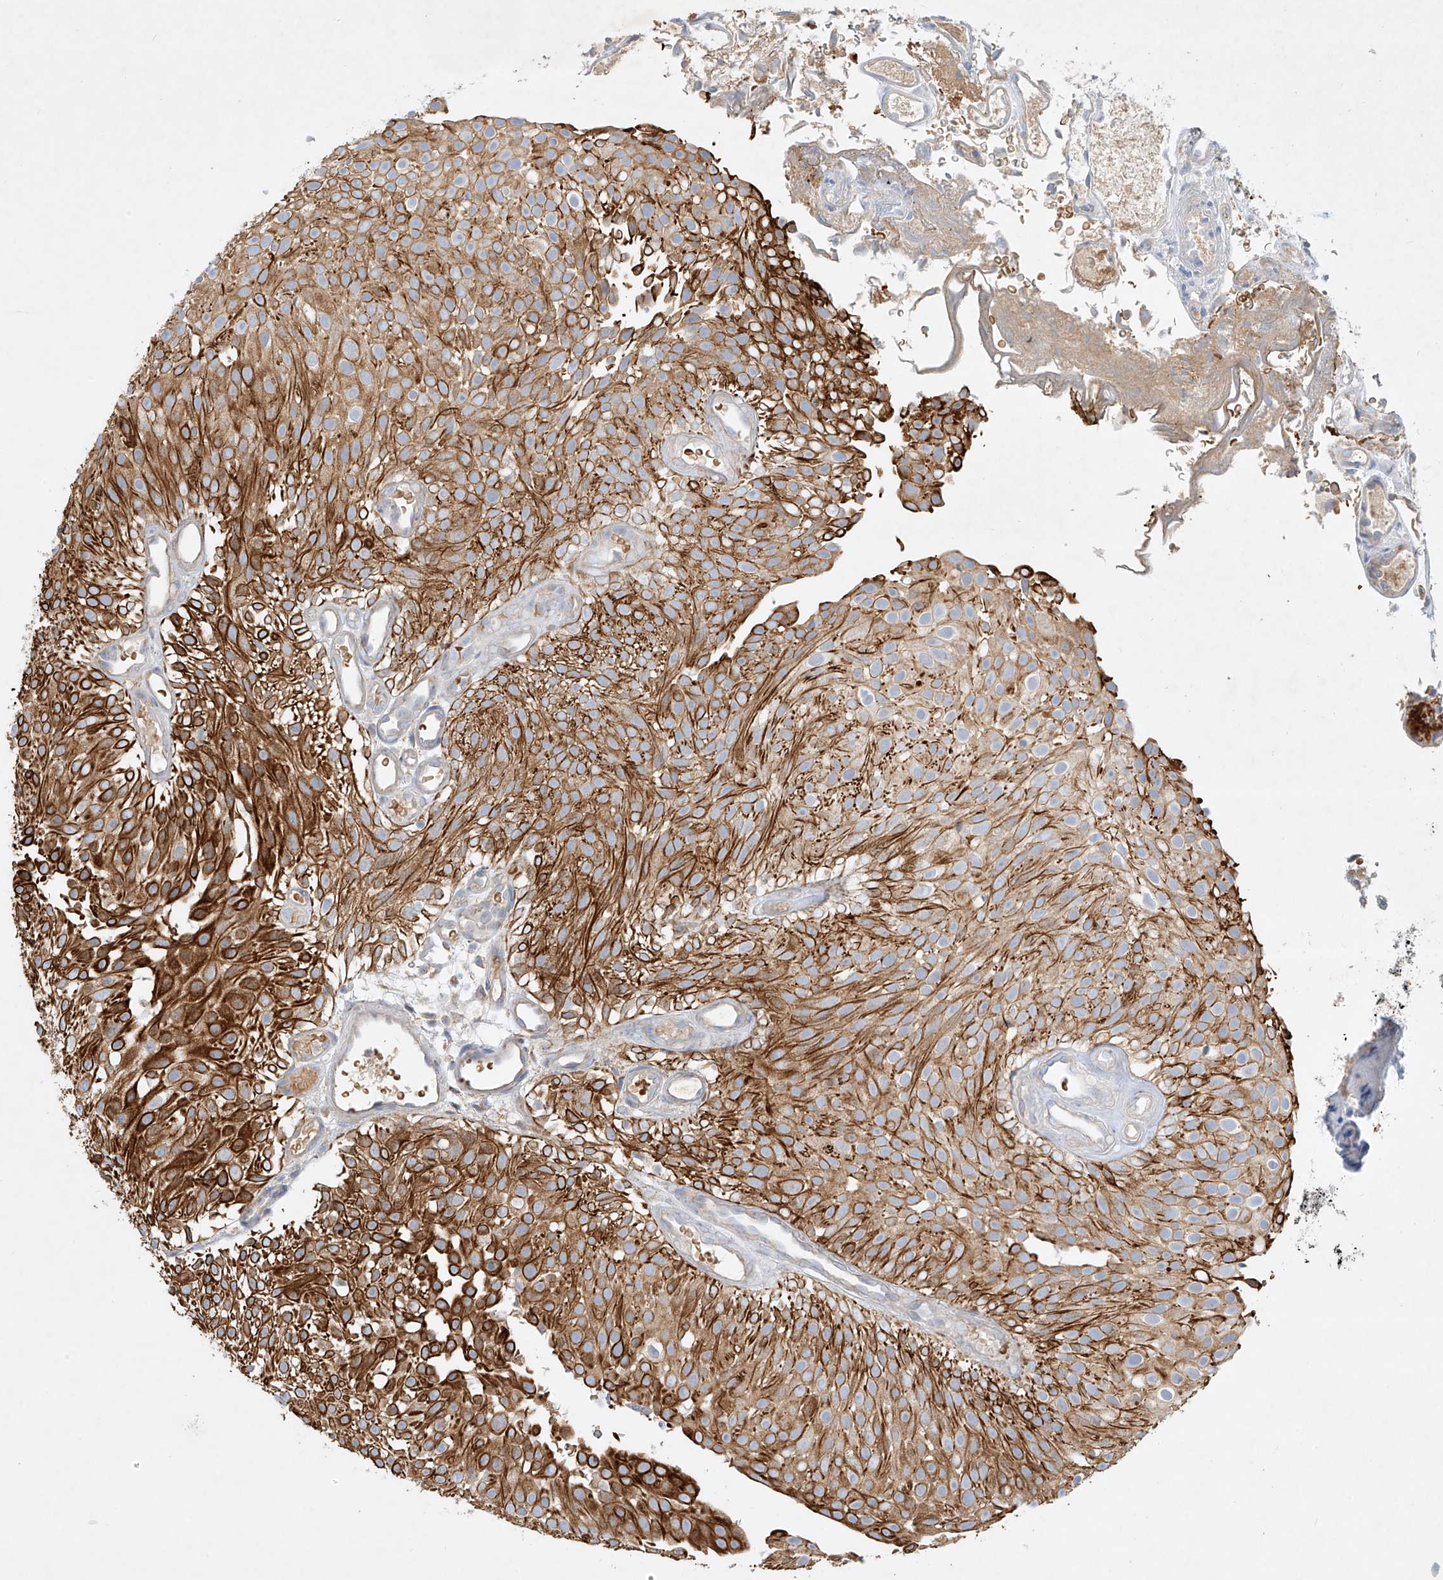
{"staining": {"intensity": "strong", "quantity": "25%-75%", "location": "cytoplasmic/membranous"}, "tissue": "urothelial cancer", "cell_type": "Tumor cells", "image_type": "cancer", "snomed": [{"axis": "morphology", "description": "Urothelial carcinoma, Low grade"}, {"axis": "topography", "description": "Urinary bladder"}], "caption": "Low-grade urothelial carcinoma was stained to show a protein in brown. There is high levels of strong cytoplasmic/membranous staining in approximately 25%-75% of tumor cells.", "gene": "KPNA7", "patient": {"sex": "male", "age": 78}}